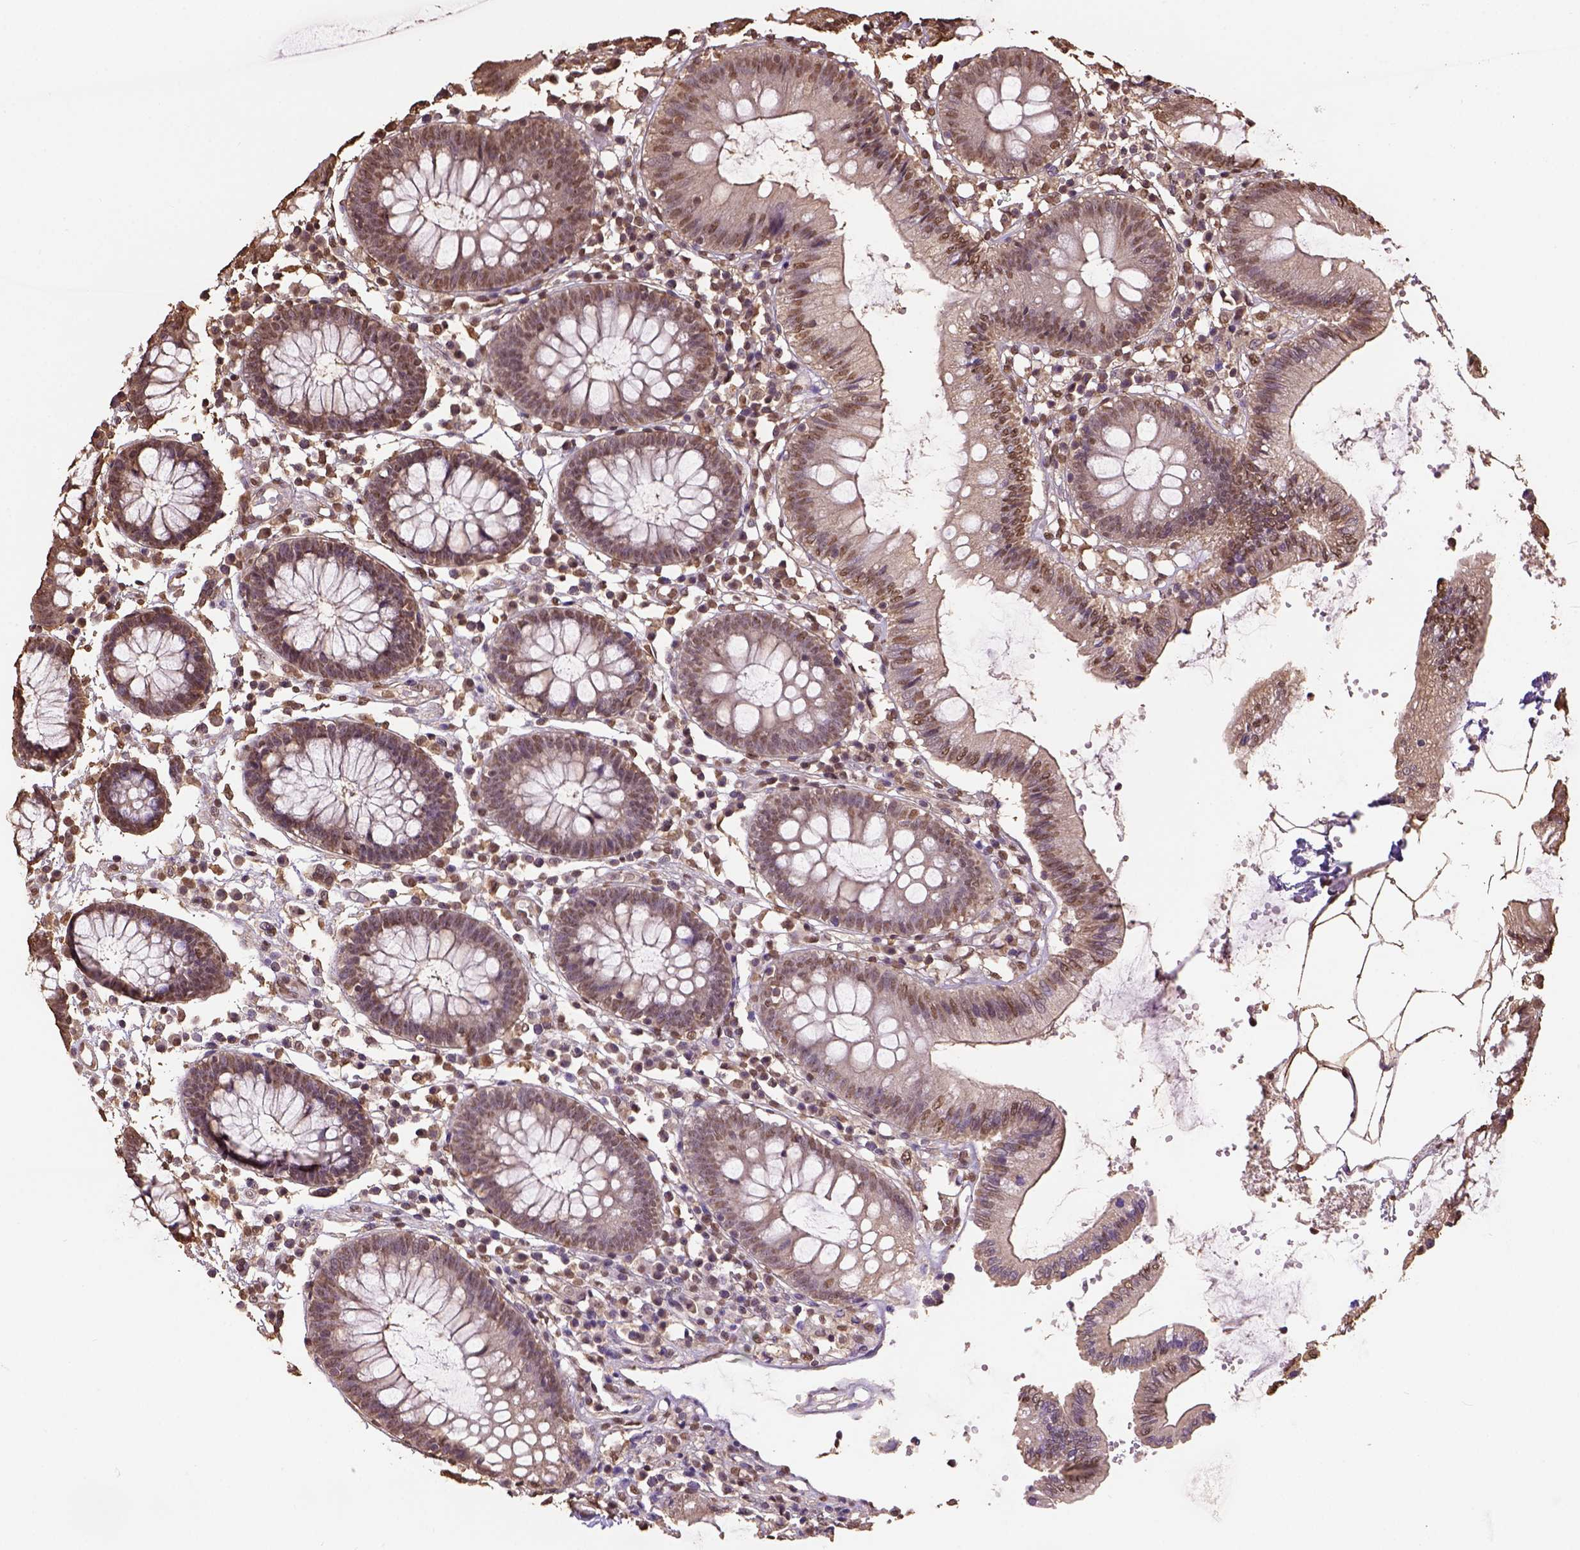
{"staining": {"intensity": "moderate", "quantity": ">75%", "location": "nuclear"}, "tissue": "colon", "cell_type": "Endothelial cells", "image_type": "normal", "snomed": [{"axis": "morphology", "description": "Normal tissue, NOS"}, {"axis": "morphology", "description": "Adenocarcinoma, NOS"}, {"axis": "topography", "description": "Colon"}], "caption": "Immunohistochemistry of unremarkable human colon demonstrates medium levels of moderate nuclear staining in approximately >75% of endothelial cells.", "gene": "CSTF2T", "patient": {"sex": "male", "age": 83}}